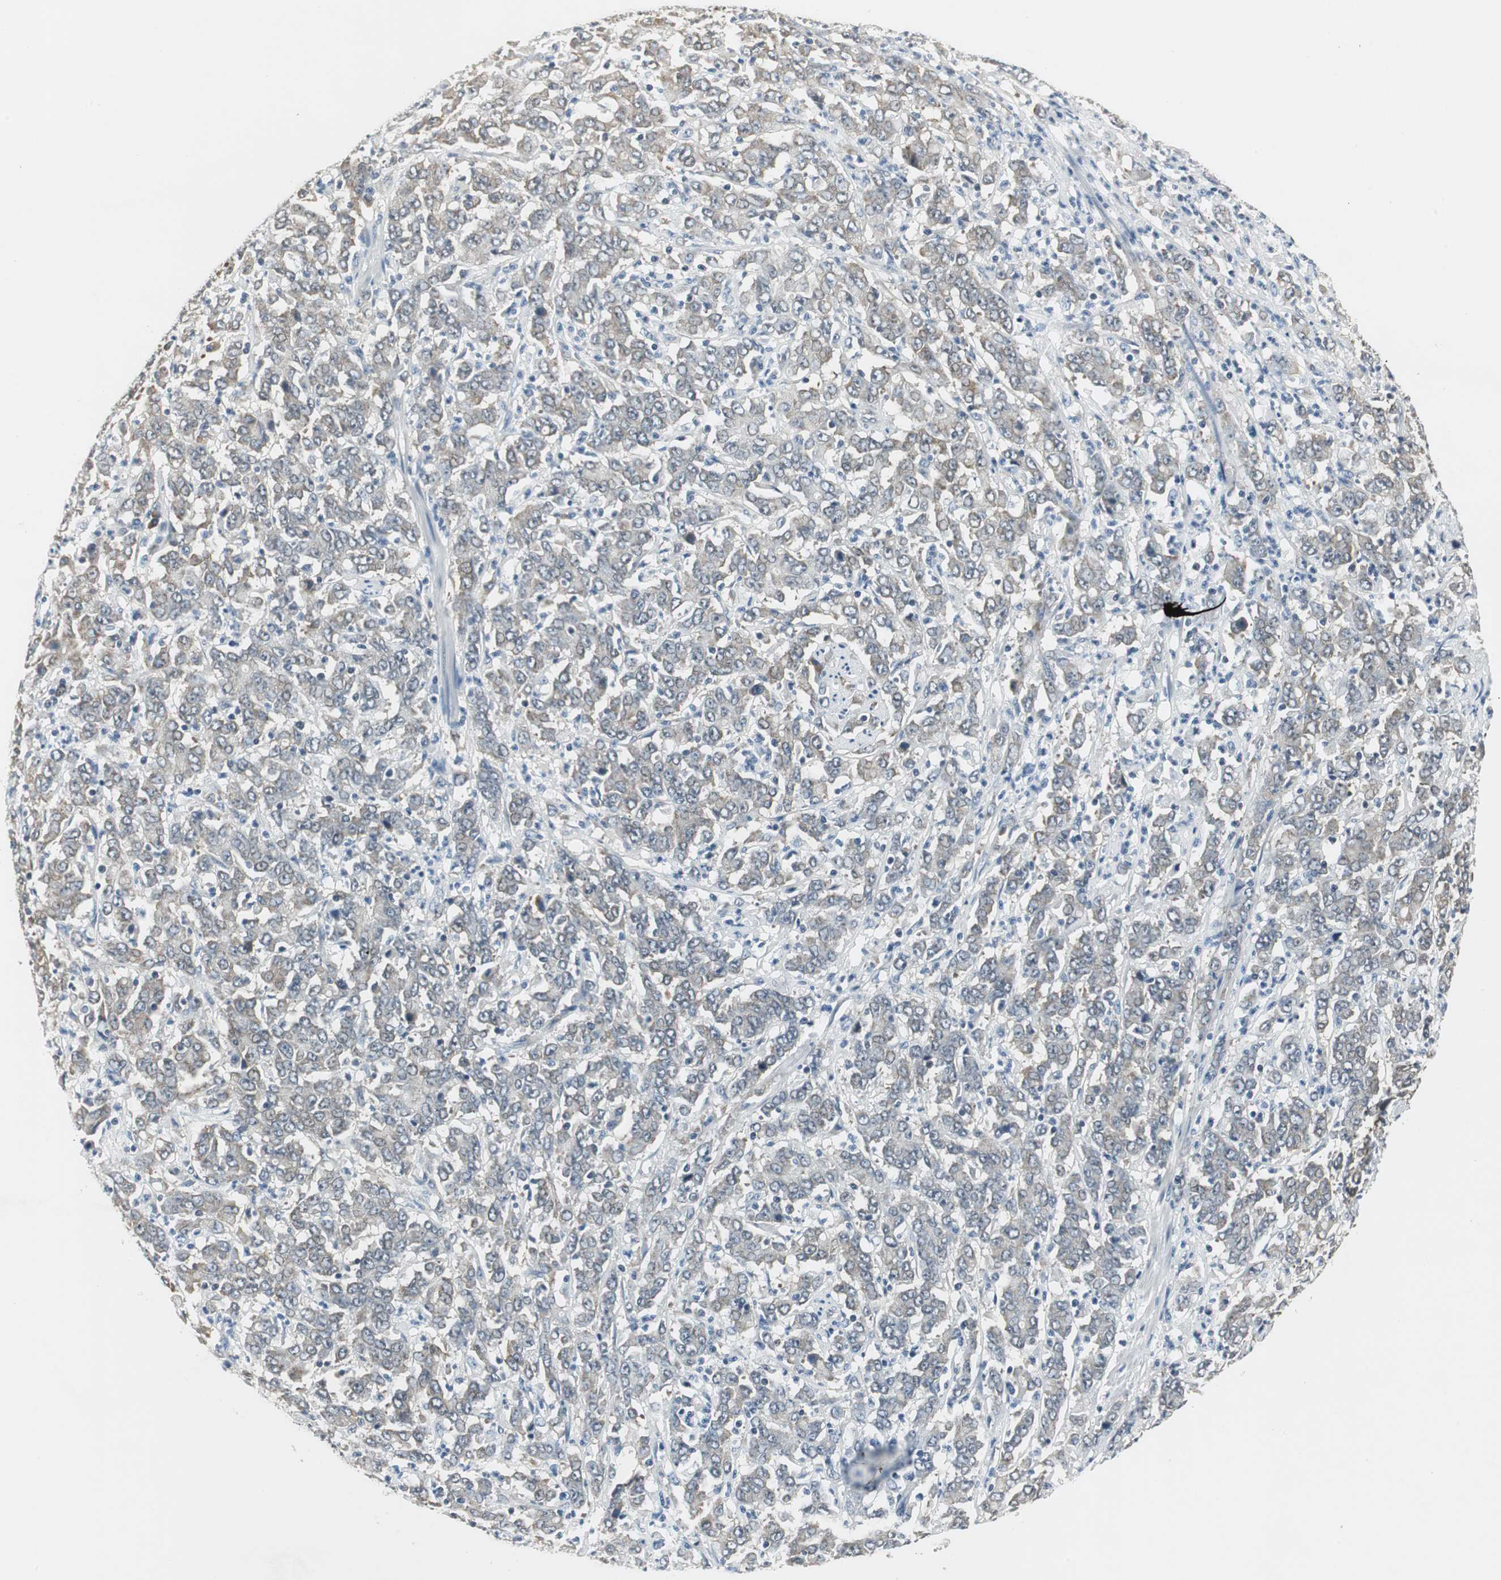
{"staining": {"intensity": "weak", "quantity": "25%-75%", "location": "cytoplasmic/membranous"}, "tissue": "stomach cancer", "cell_type": "Tumor cells", "image_type": "cancer", "snomed": [{"axis": "morphology", "description": "Adenocarcinoma, NOS"}, {"axis": "topography", "description": "Stomach, lower"}], "caption": "Stomach cancer (adenocarcinoma) stained with a brown dye demonstrates weak cytoplasmic/membranous positive staining in about 25%-75% of tumor cells.", "gene": "CCT5", "patient": {"sex": "female", "age": 71}}